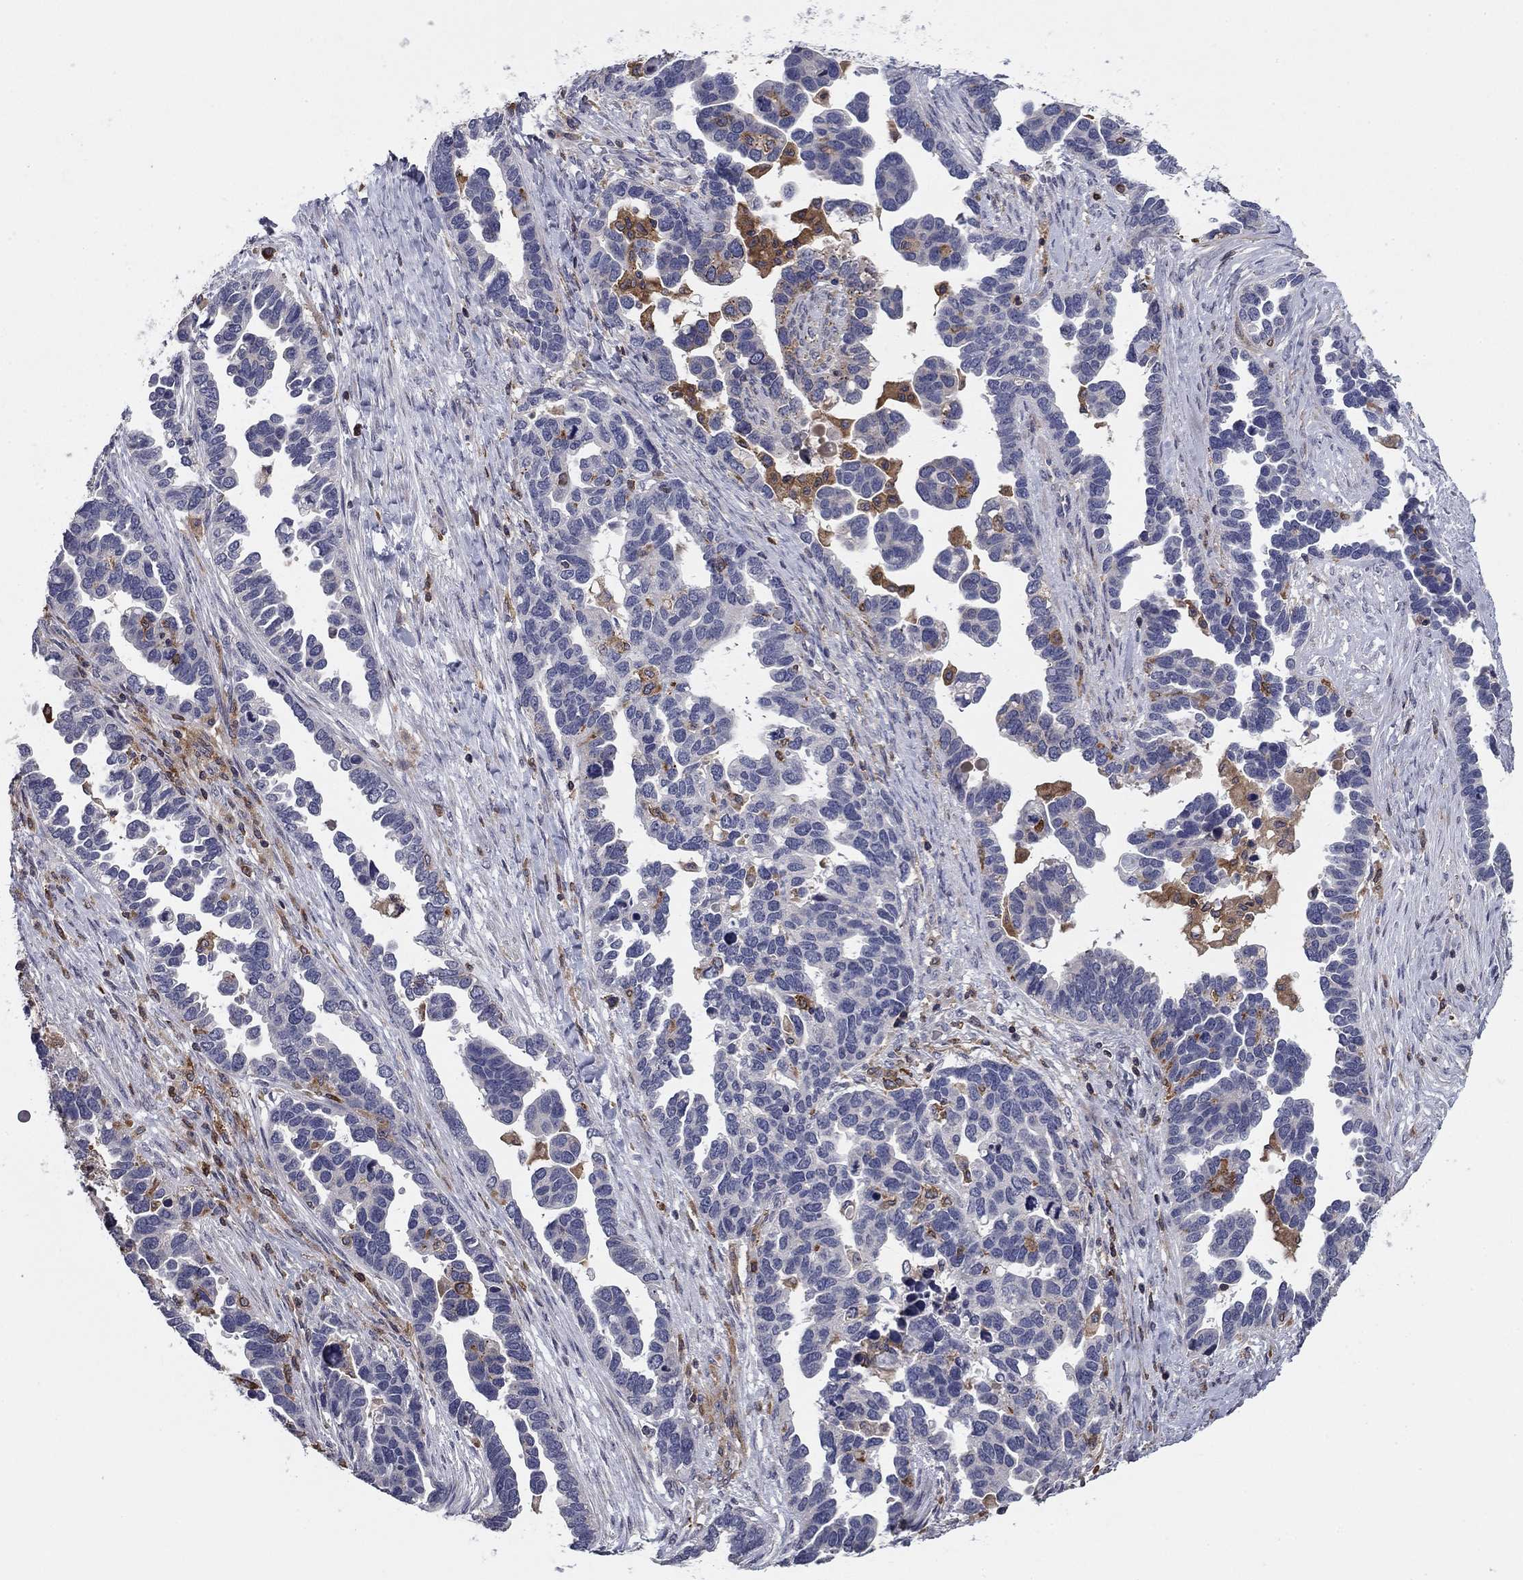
{"staining": {"intensity": "negative", "quantity": "none", "location": "none"}, "tissue": "ovarian cancer", "cell_type": "Tumor cells", "image_type": "cancer", "snomed": [{"axis": "morphology", "description": "Cystadenocarcinoma, serous, NOS"}, {"axis": "topography", "description": "Ovary"}], "caption": "Micrograph shows no significant protein expression in tumor cells of ovarian cancer.", "gene": "PLCB2", "patient": {"sex": "female", "age": 54}}